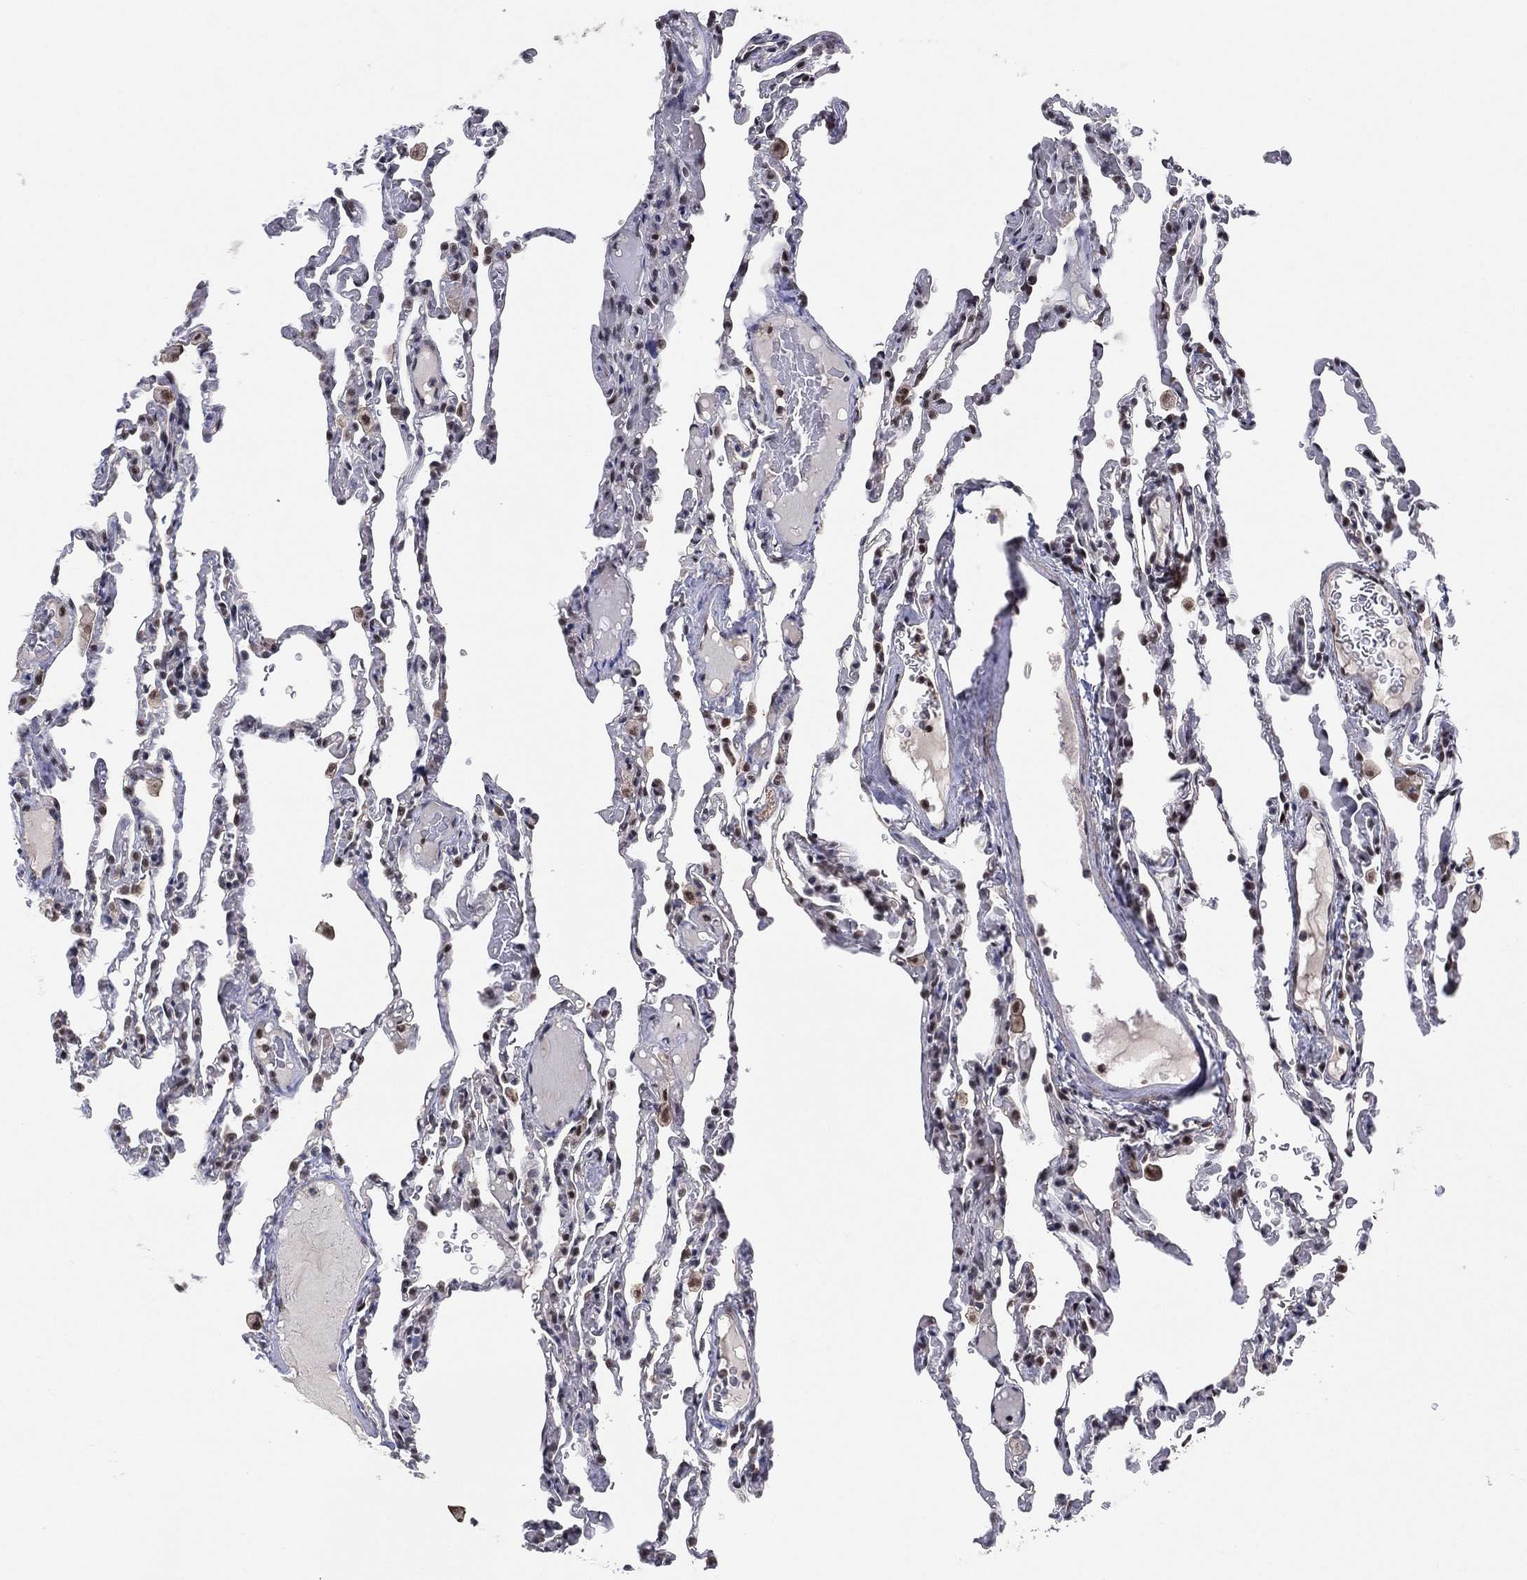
{"staining": {"intensity": "negative", "quantity": "none", "location": "none"}, "tissue": "lung", "cell_type": "Alveolar cells", "image_type": "normal", "snomed": [{"axis": "morphology", "description": "Normal tissue, NOS"}, {"axis": "topography", "description": "Lung"}], "caption": "Protein analysis of normal lung exhibits no significant staining in alveolar cells.", "gene": "DGCR8", "patient": {"sex": "female", "age": 43}}